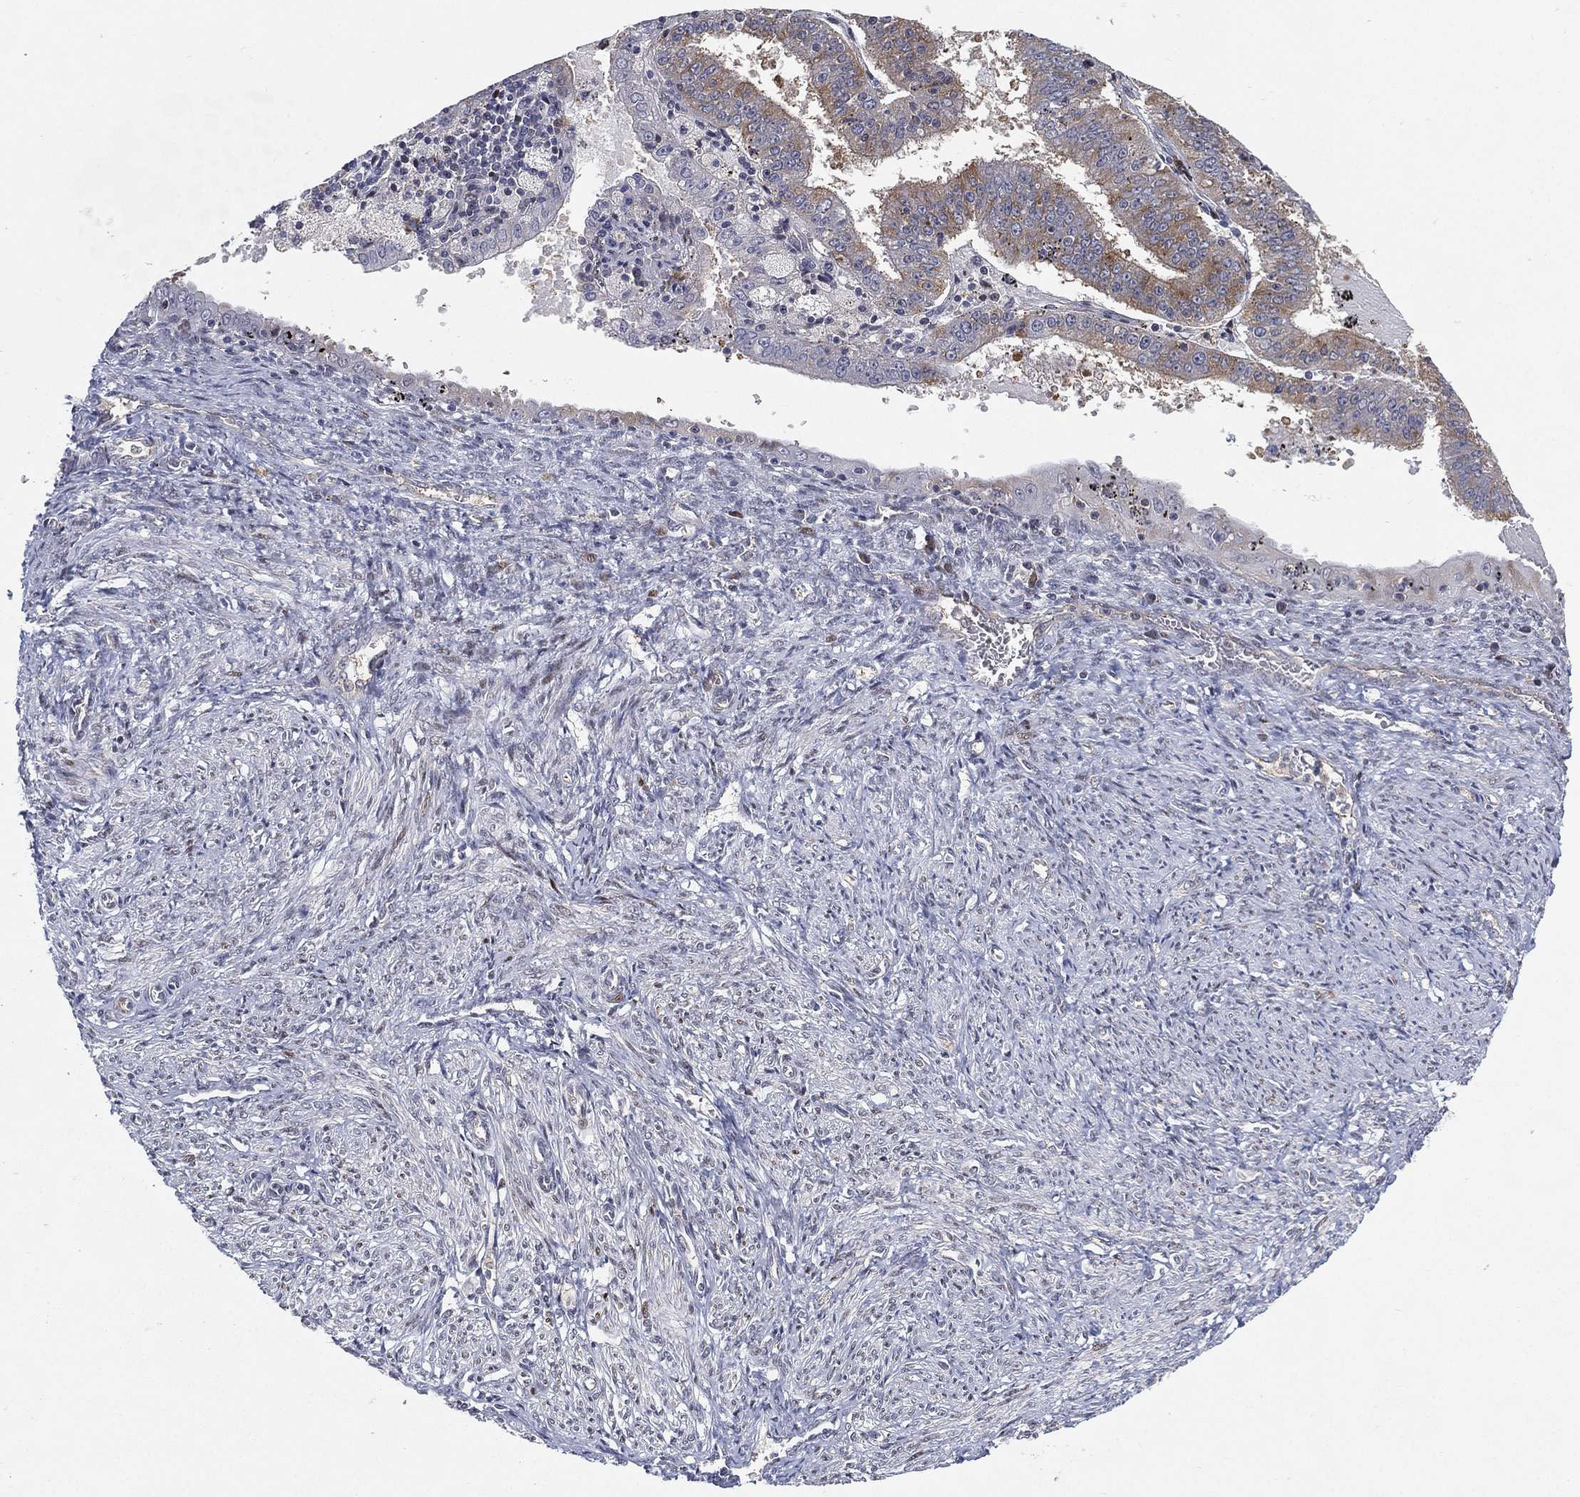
{"staining": {"intensity": "moderate", "quantity": "<25%", "location": "cytoplasmic/membranous"}, "tissue": "endometrial cancer", "cell_type": "Tumor cells", "image_type": "cancer", "snomed": [{"axis": "morphology", "description": "Adenocarcinoma, NOS"}, {"axis": "topography", "description": "Endometrium"}], "caption": "Endometrial adenocarcinoma stained with DAB (3,3'-diaminobenzidine) IHC exhibits low levels of moderate cytoplasmic/membranous positivity in approximately <25% of tumor cells. The staining is performed using DAB (3,3'-diaminobenzidine) brown chromogen to label protein expression. The nuclei are counter-stained blue using hematoxylin.", "gene": "TMTC4", "patient": {"sex": "female", "age": 66}}